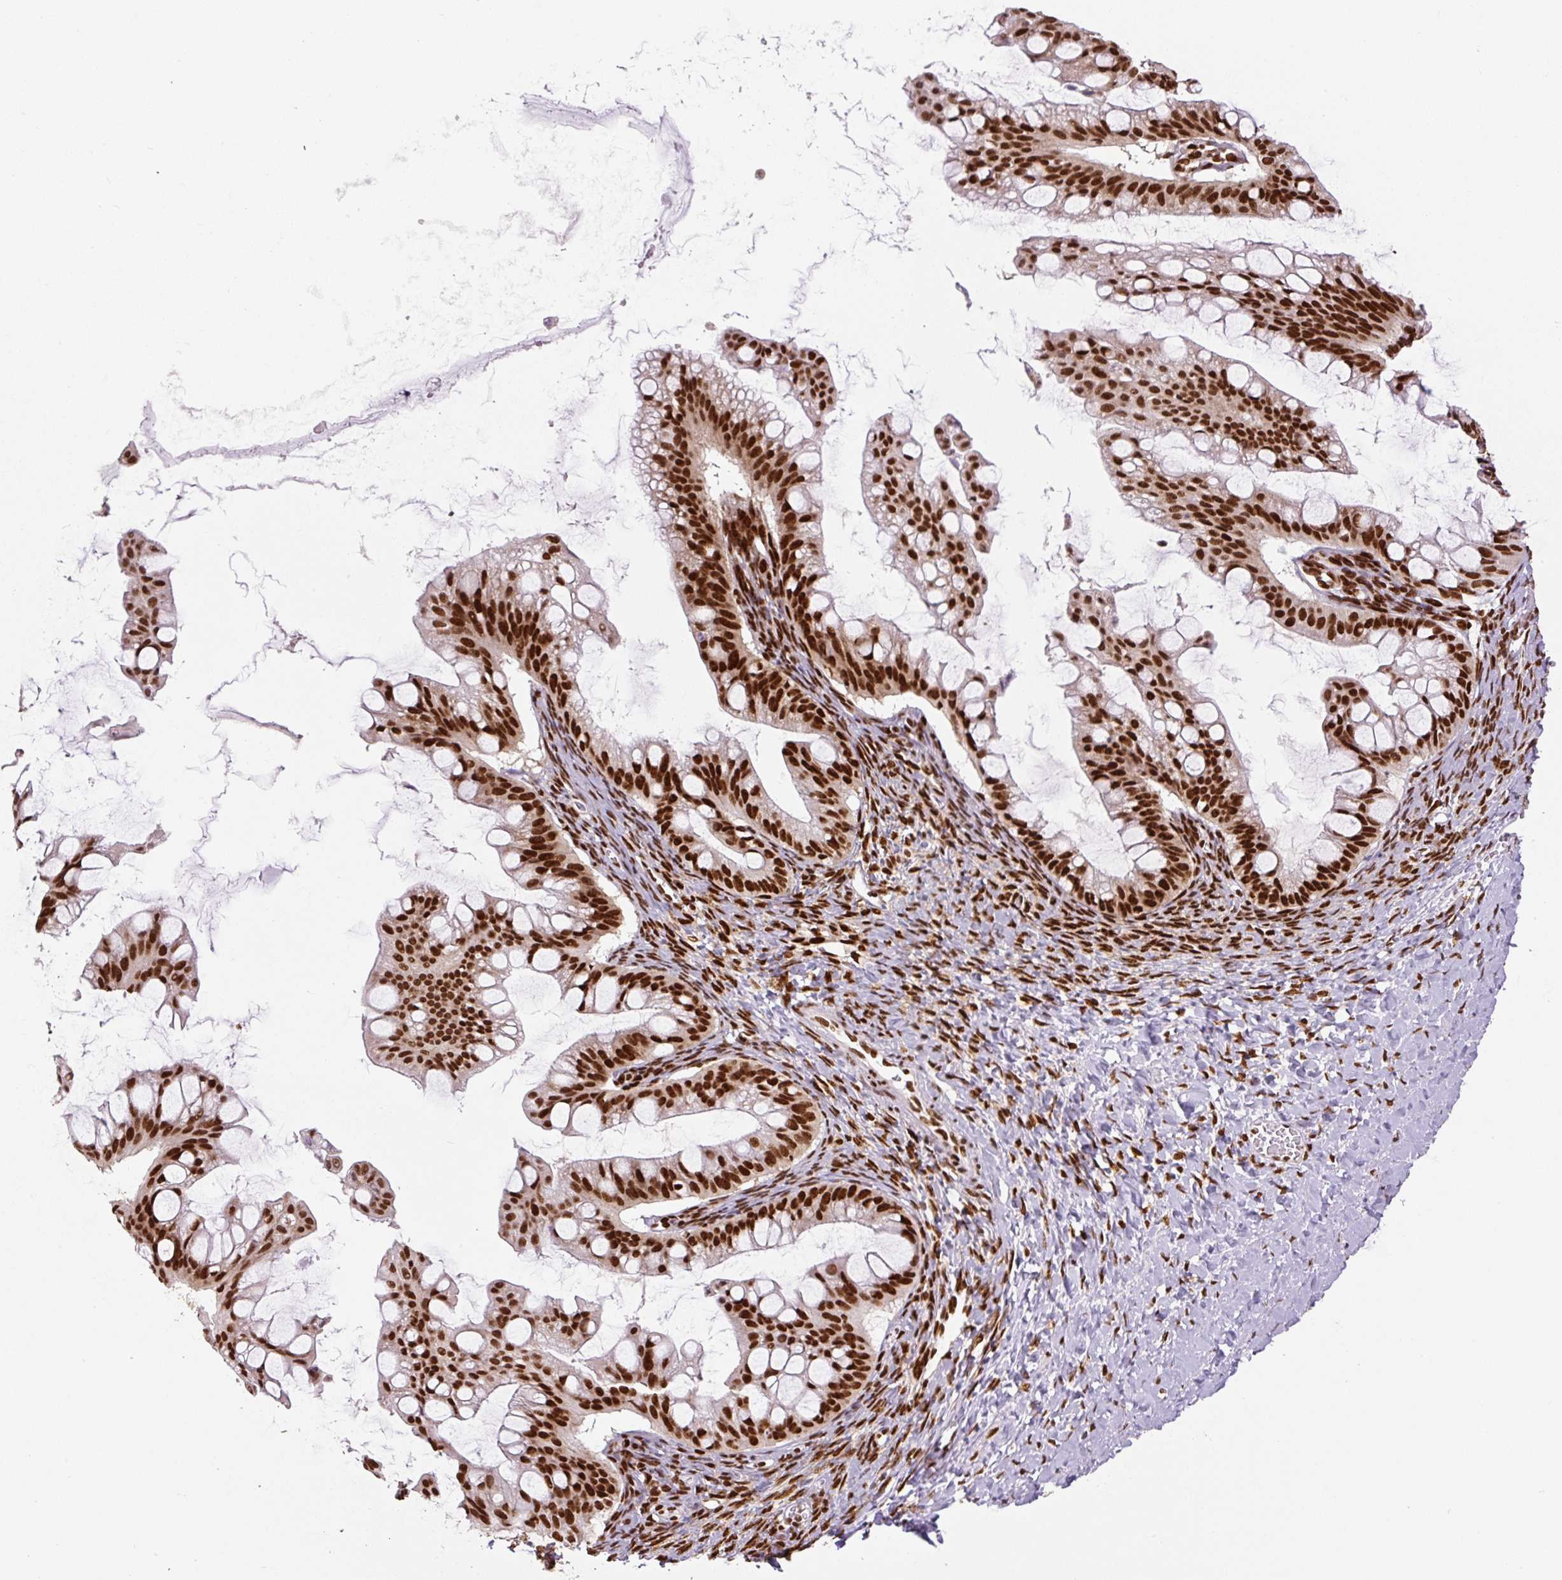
{"staining": {"intensity": "strong", "quantity": ">75%", "location": "nuclear"}, "tissue": "ovarian cancer", "cell_type": "Tumor cells", "image_type": "cancer", "snomed": [{"axis": "morphology", "description": "Cystadenocarcinoma, mucinous, NOS"}, {"axis": "topography", "description": "Ovary"}], "caption": "Ovarian cancer (mucinous cystadenocarcinoma) stained for a protein (brown) exhibits strong nuclear positive positivity in approximately >75% of tumor cells.", "gene": "FUS", "patient": {"sex": "female", "age": 73}}